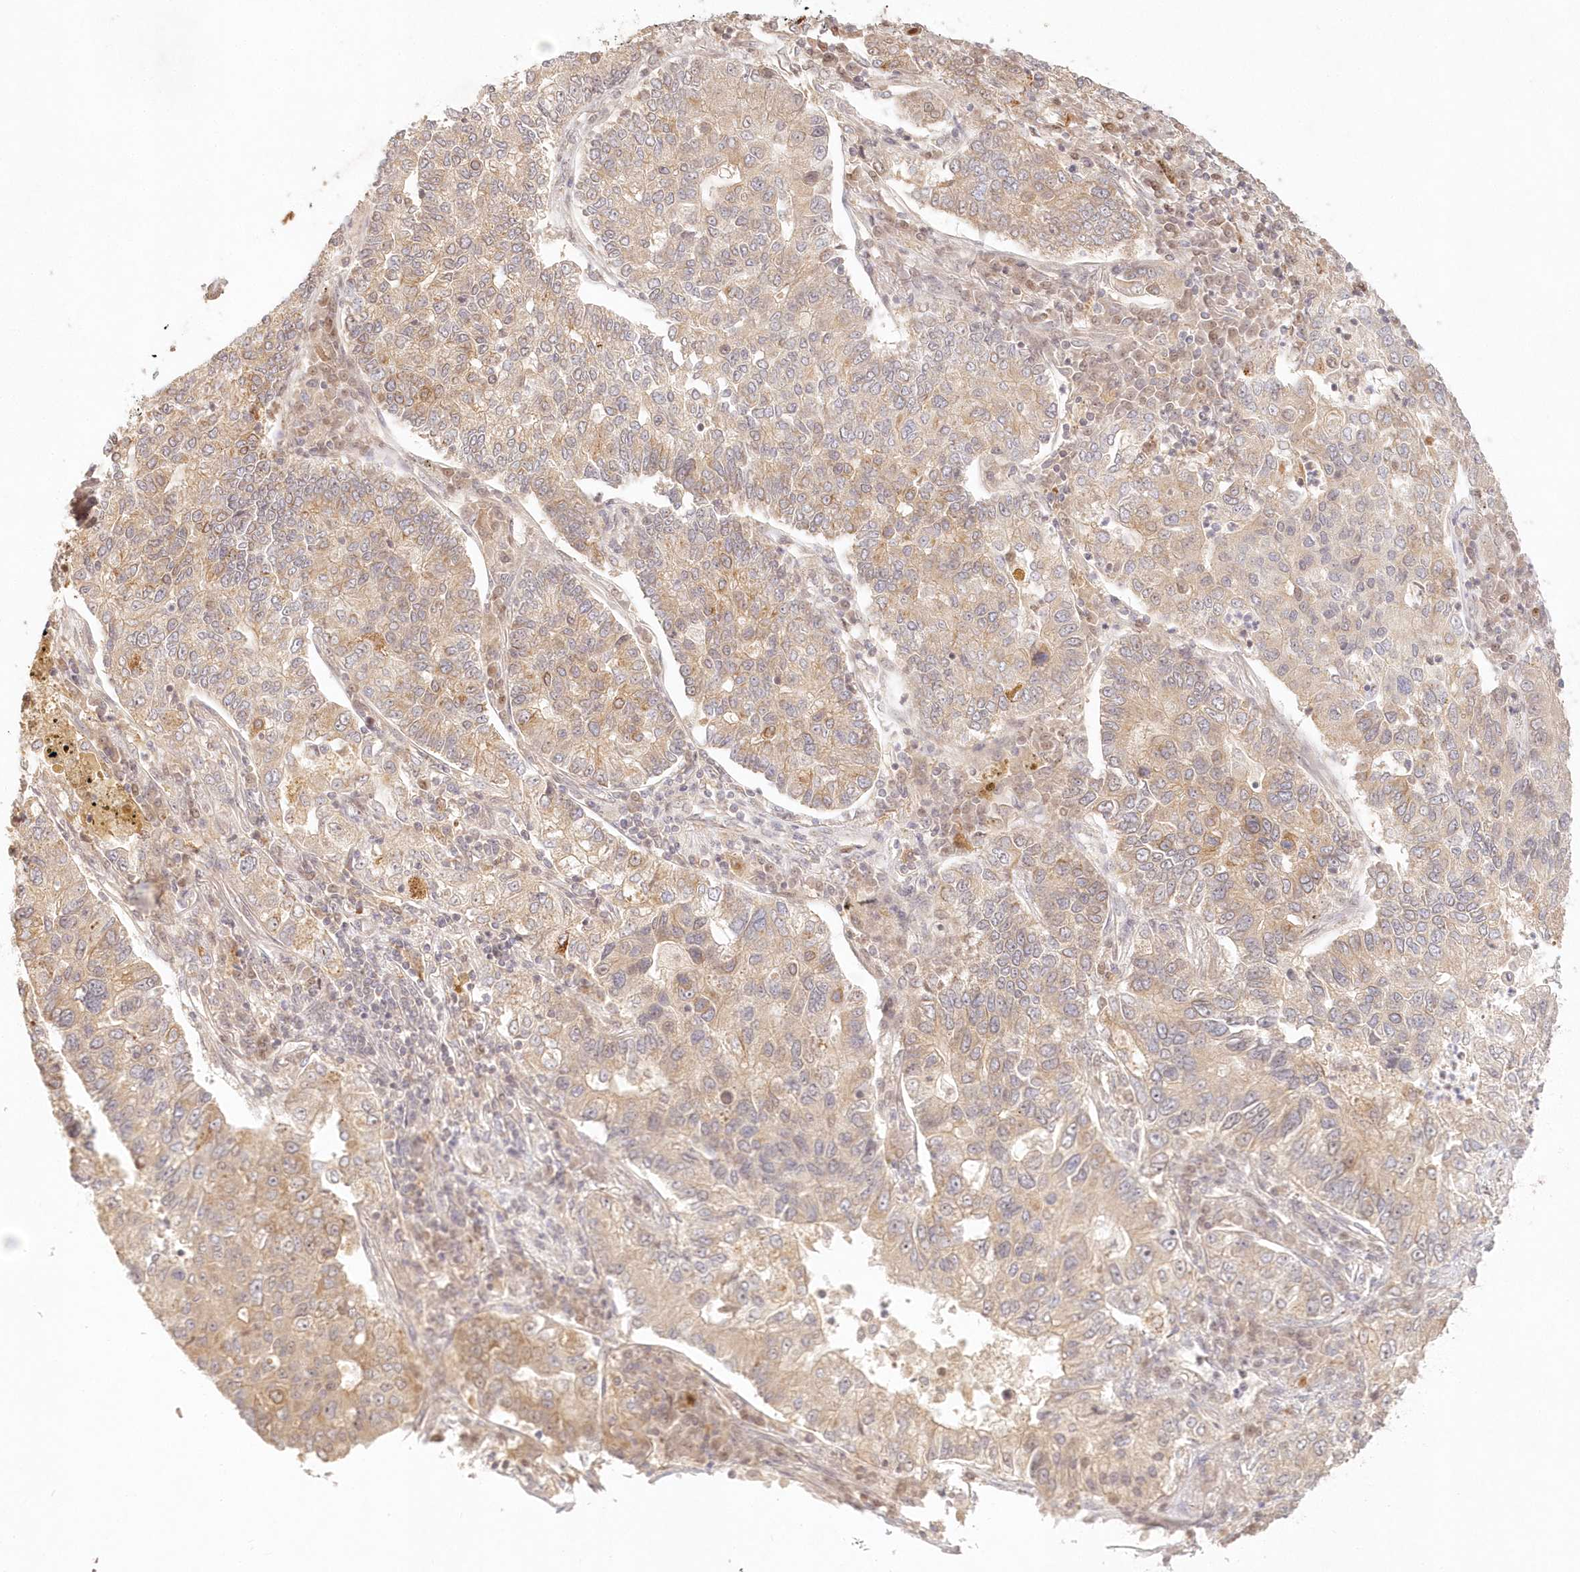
{"staining": {"intensity": "weak", "quantity": ">75%", "location": "cytoplasmic/membranous"}, "tissue": "lung cancer", "cell_type": "Tumor cells", "image_type": "cancer", "snomed": [{"axis": "morphology", "description": "Adenocarcinoma, NOS"}, {"axis": "topography", "description": "Lung"}], "caption": "Lung cancer stained with immunohistochemistry (IHC) demonstrates weak cytoplasmic/membranous positivity in approximately >75% of tumor cells. (Brightfield microscopy of DAB IHC at high magnification).", "gene": "KIAA0232", "patient": {"sex": "male", "age": 49}}